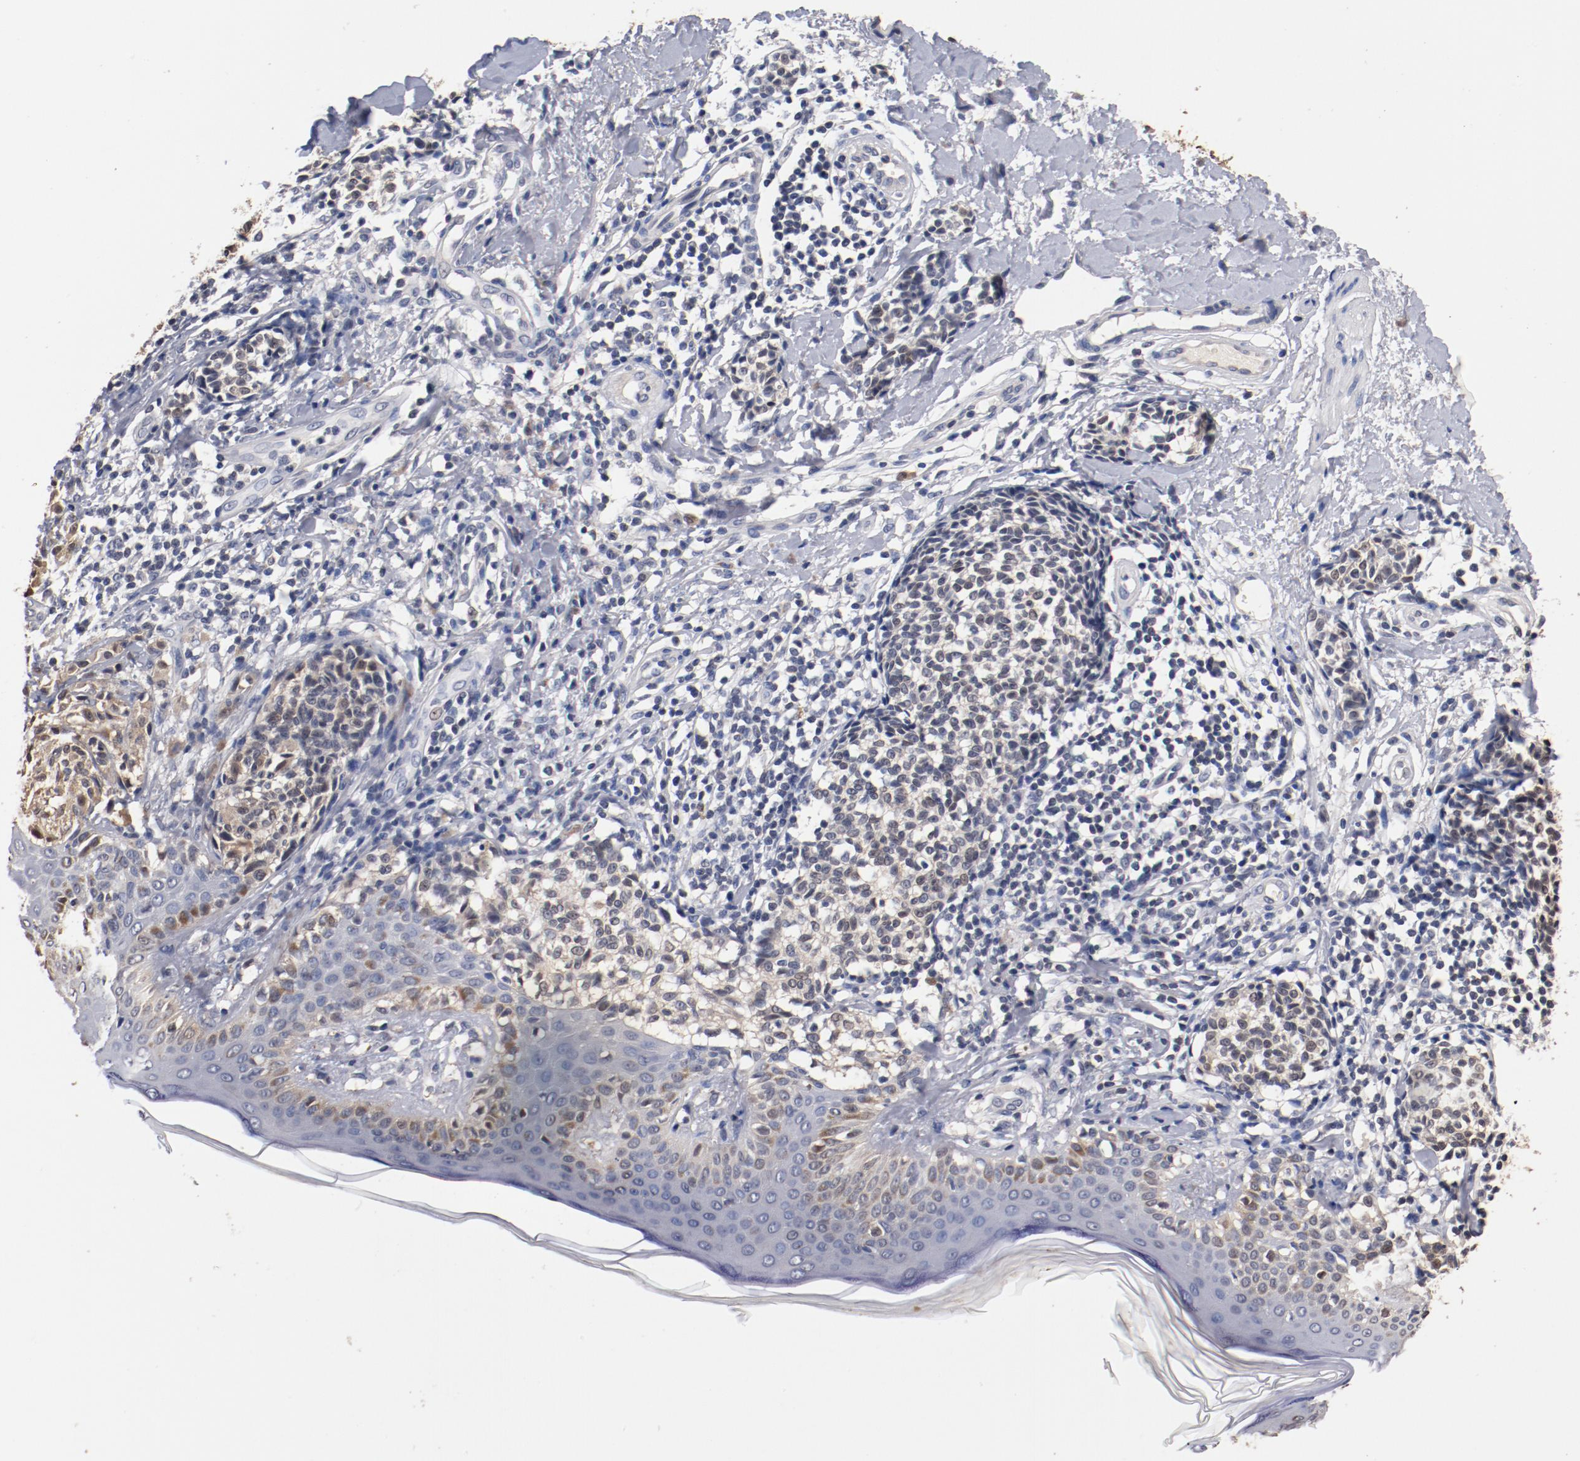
{"staining": {"intensity": "weak", "quantity": "25%-75%", "location": "cytoplasmic/membranous"}, "tissue": "melanoma", "cell_type": "Tumor cells", "image_type": "cancer", "snomed": [{"axis": "morphology", "description": "Malignant melanoma, NOS"}, {"axis": "topography", "description": "Skin"}], "caption": "DAB immunohistochemical staining of malignant melanoma shows weak cytoplasmic/membranous protein expression in about 25%-75% of tumor cells.", "gene": "MIF", "patient": {"sex": "male", "age": 67}}